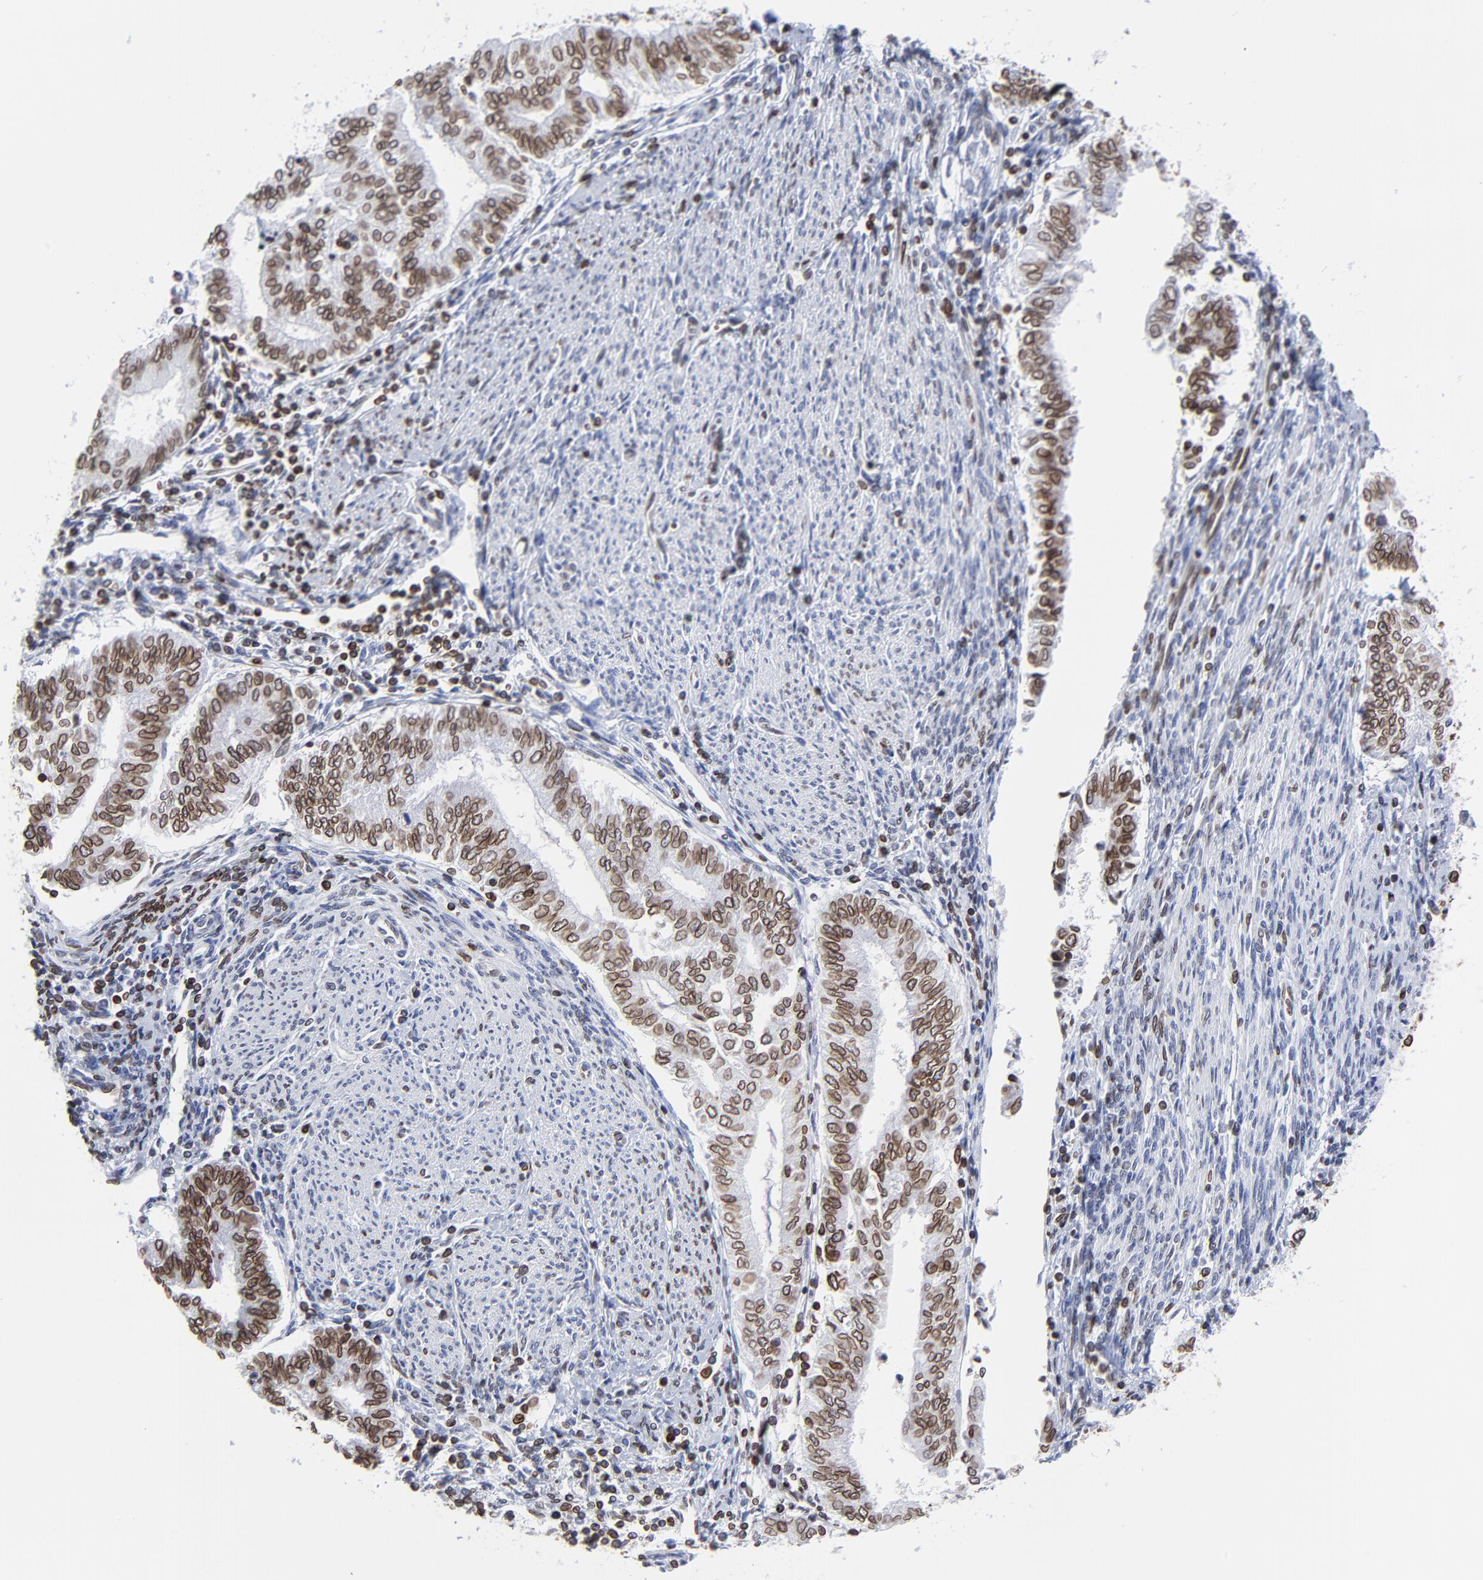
{"staining": {"intensity": "strong", "quantity": ">75%", "location": "cytoplasmic/membranous,nuclear"}, "tissue": "endometrial cancer", "cell_type": "Tumor cells", "image_type": "cancer", "snomed": [{"axis": "morphology", "description": "Adenocarcinoma, NOS"}, {"axis": "topography", "description": "Endometrium"}], "caption": "A high-resolution image shows IHC staining of endometrial adenocarcinoma, which exhibits strong cytoplasmic/membranous and nuclear staining in approximately >75% of tumor cells.", "gene": "THAP7", "patient": {"sex": "female", "age": 66}}